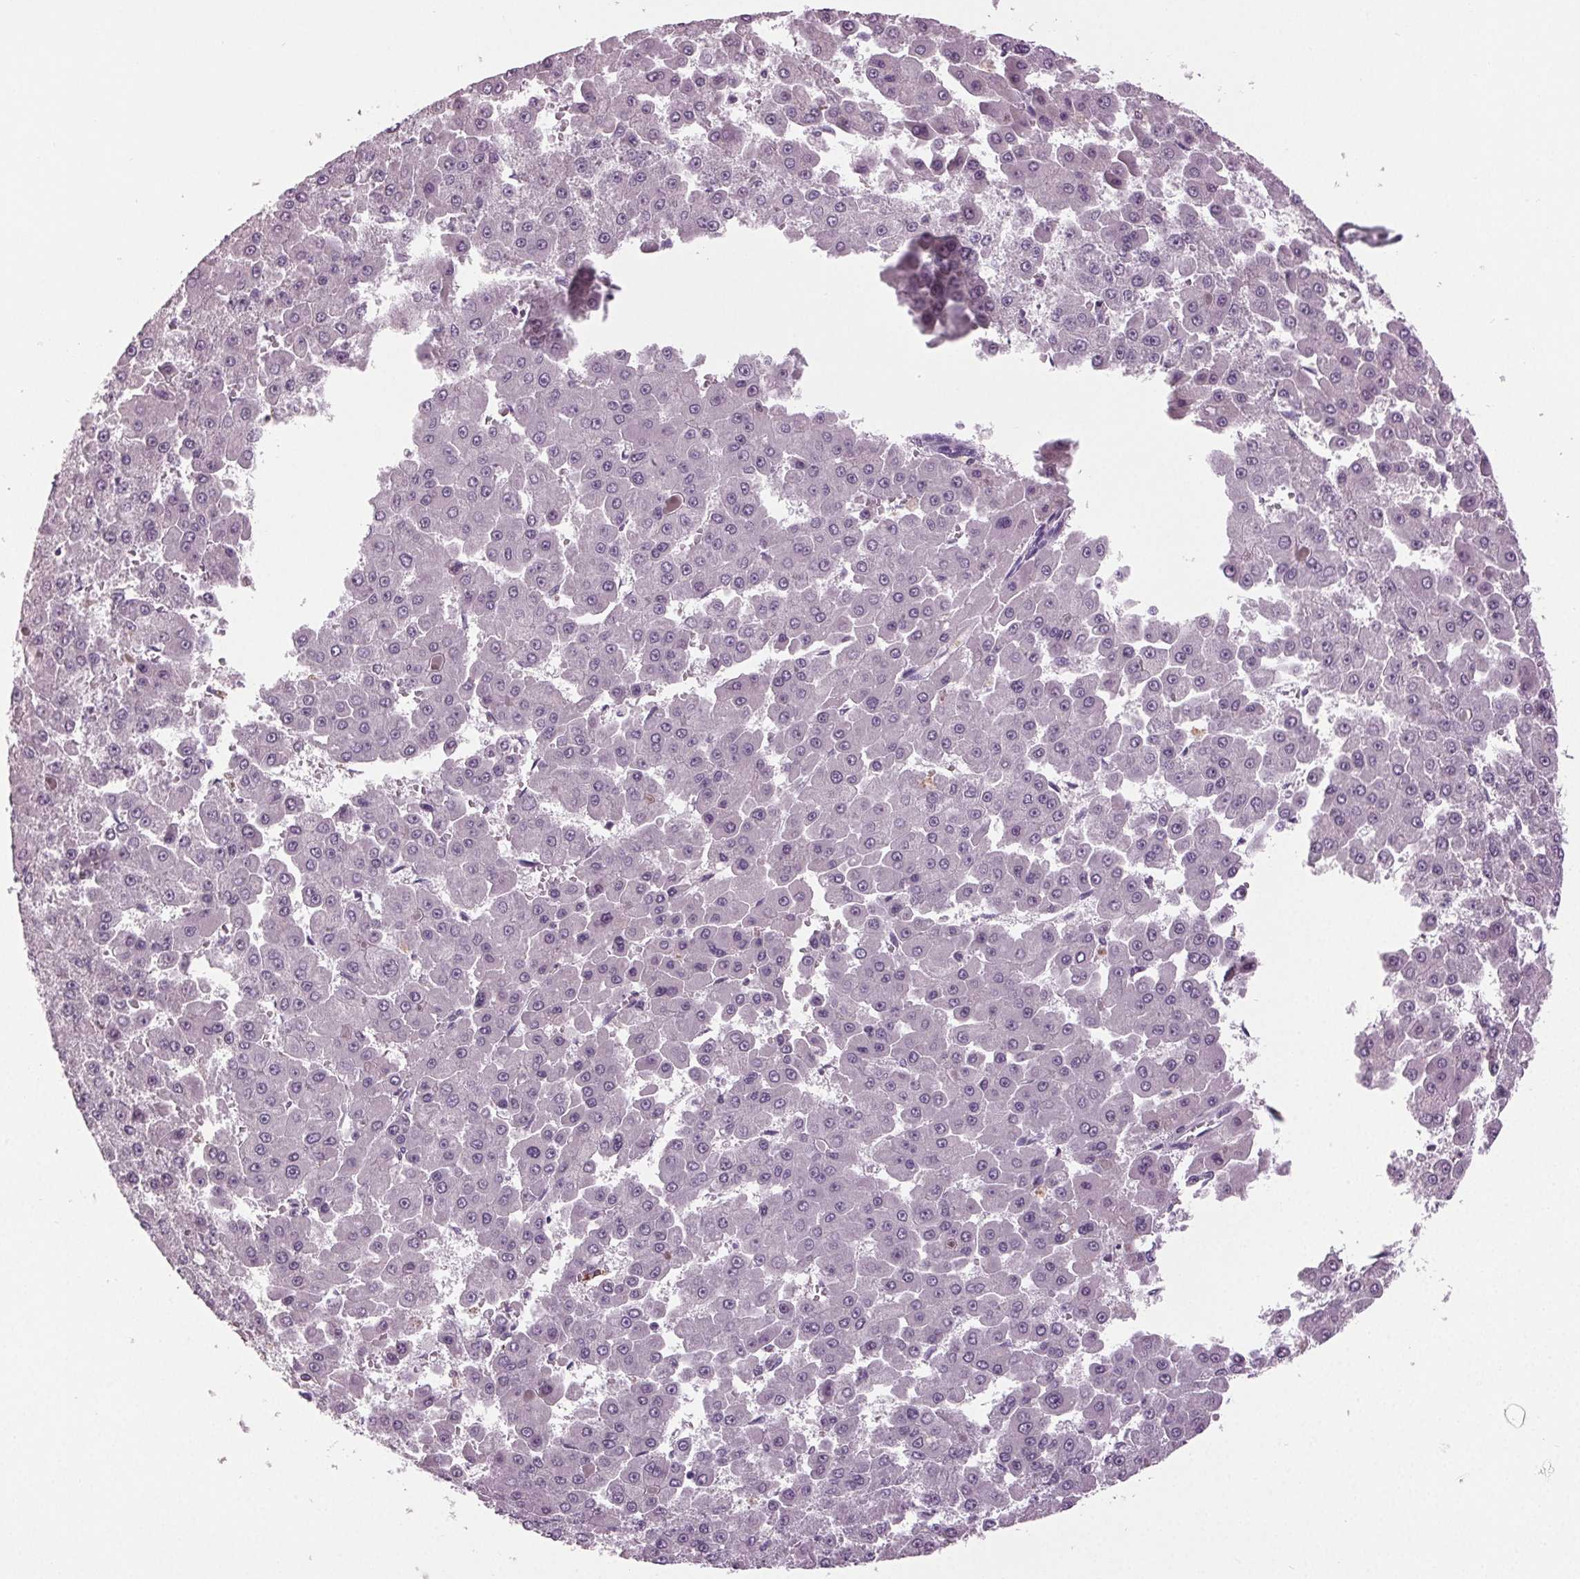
{"staining": {"intensity": "negative", "quantity": "none", "location": "none"}, "tissue": "liver cancer", "cell_type": "Tumor cells", "image_type": "cancer", "snomed": [{"axis": "morphology", "description": "Carcinoma, Hepatocellular, NOS"}, {"axis": "topography", "description": "Liver"}], "caption": "DAB (3,3'-diaminobenzidine) immunohistochemical staining of human hepatocellular carcinoma (liver) demonstrates no significant staining in tumor cells.", "gene": "DNAH12", "patient": {"sex": "male", "age": 78}}